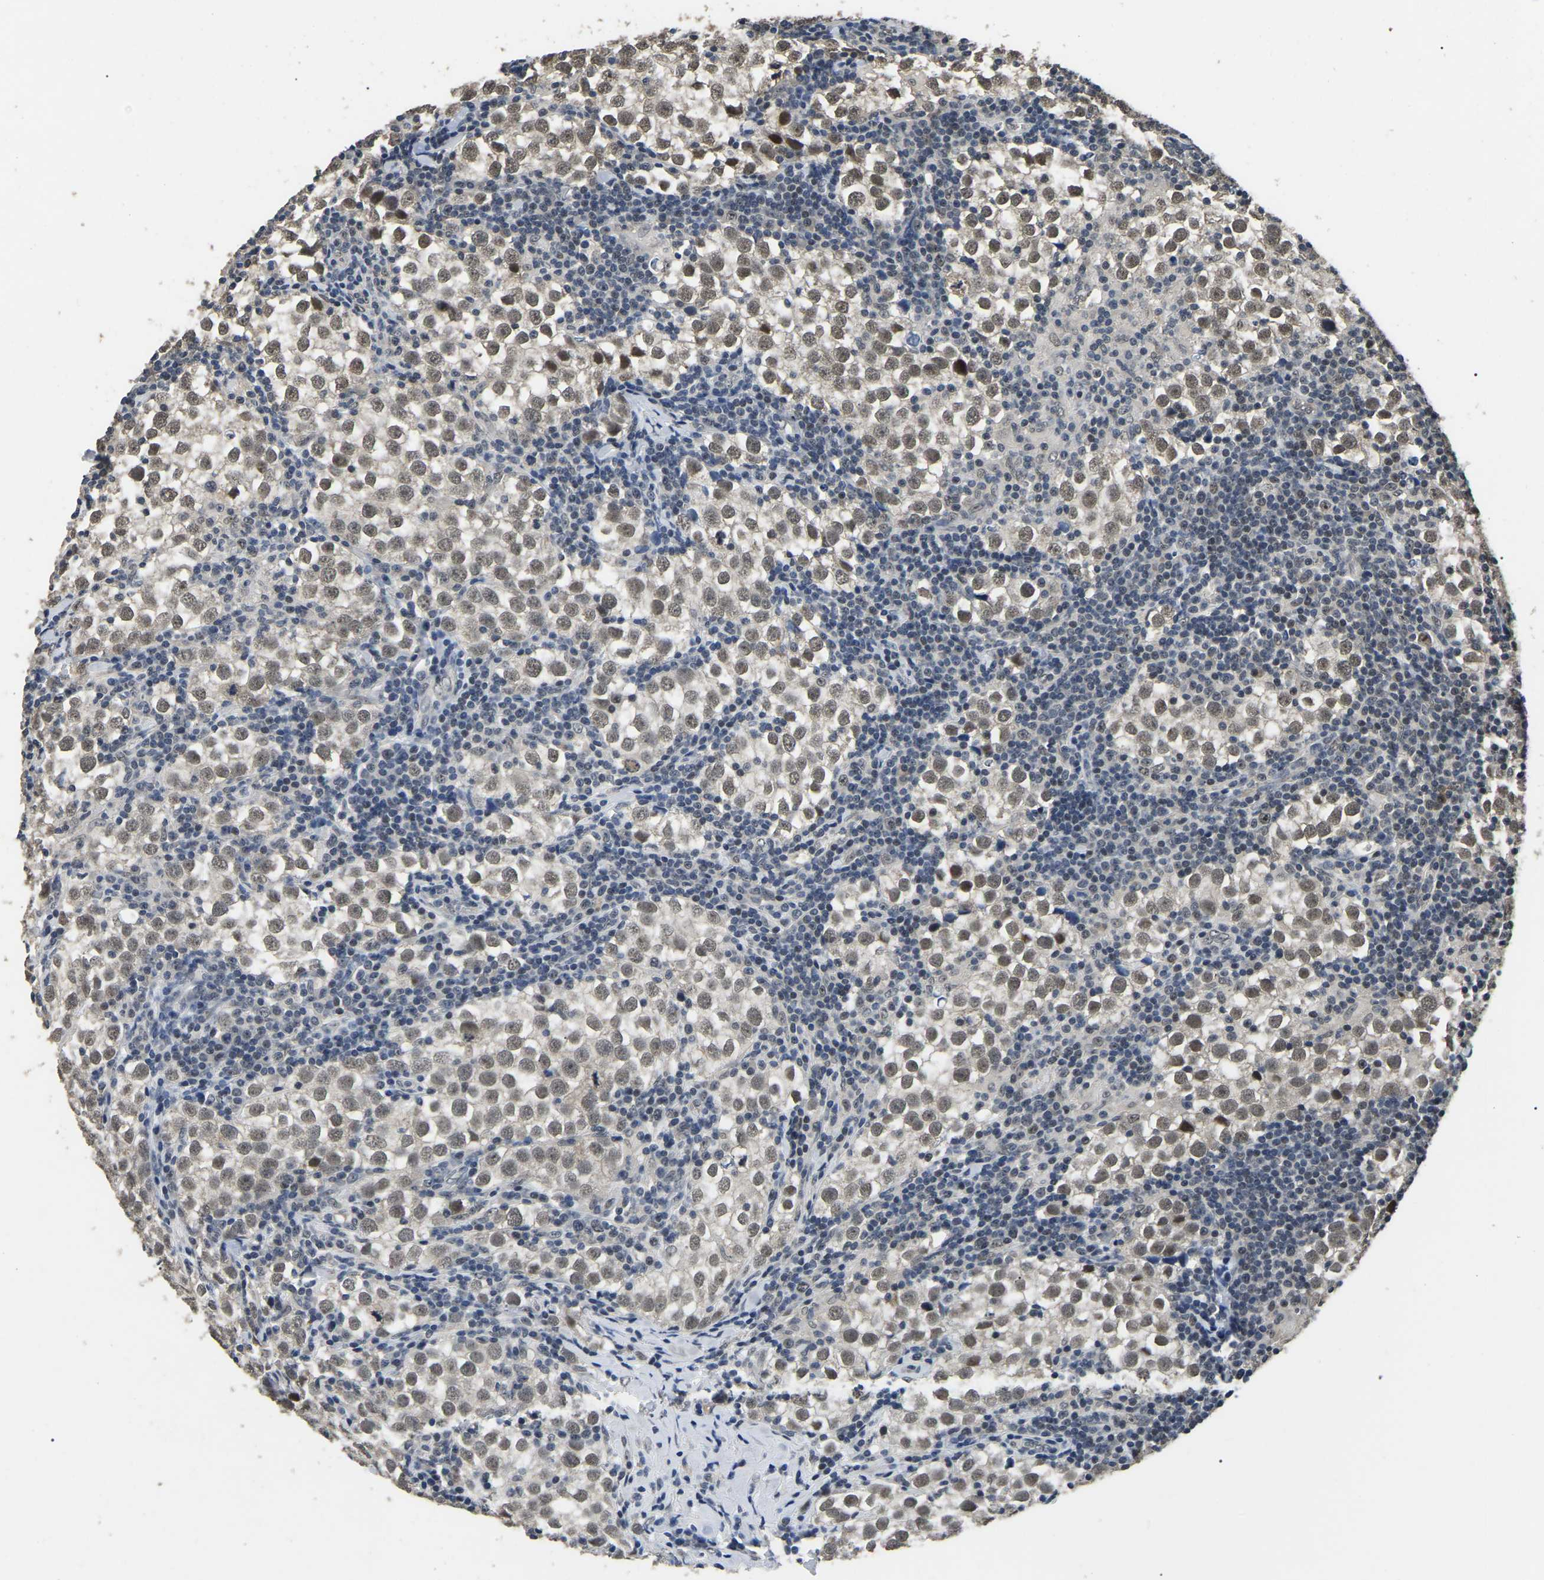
{"staining": {"intensity": "weak", "quantity": ">75%", "location": "nuclear"}, "tissue": "testis cancer", "cell_type": "Tumor cells", "image_type": "cancer", "snomed": [{"axis": "morphology", "description": "Seminoma, NOS"}, {"axis": "morphology", "description": "Carcinoma, Embryonal, NOS"}, {"axis": "topography", "description": "Testis"}], "caption": "Testis embryonal carcinoma was stained to show a protein in brown. There is low levels of weak nuclear expression in about >75% of tumor cells. Nuclei are stained in blue.", "gene": "PPM1E", "patient": {"sex": "male", "age": 36}}